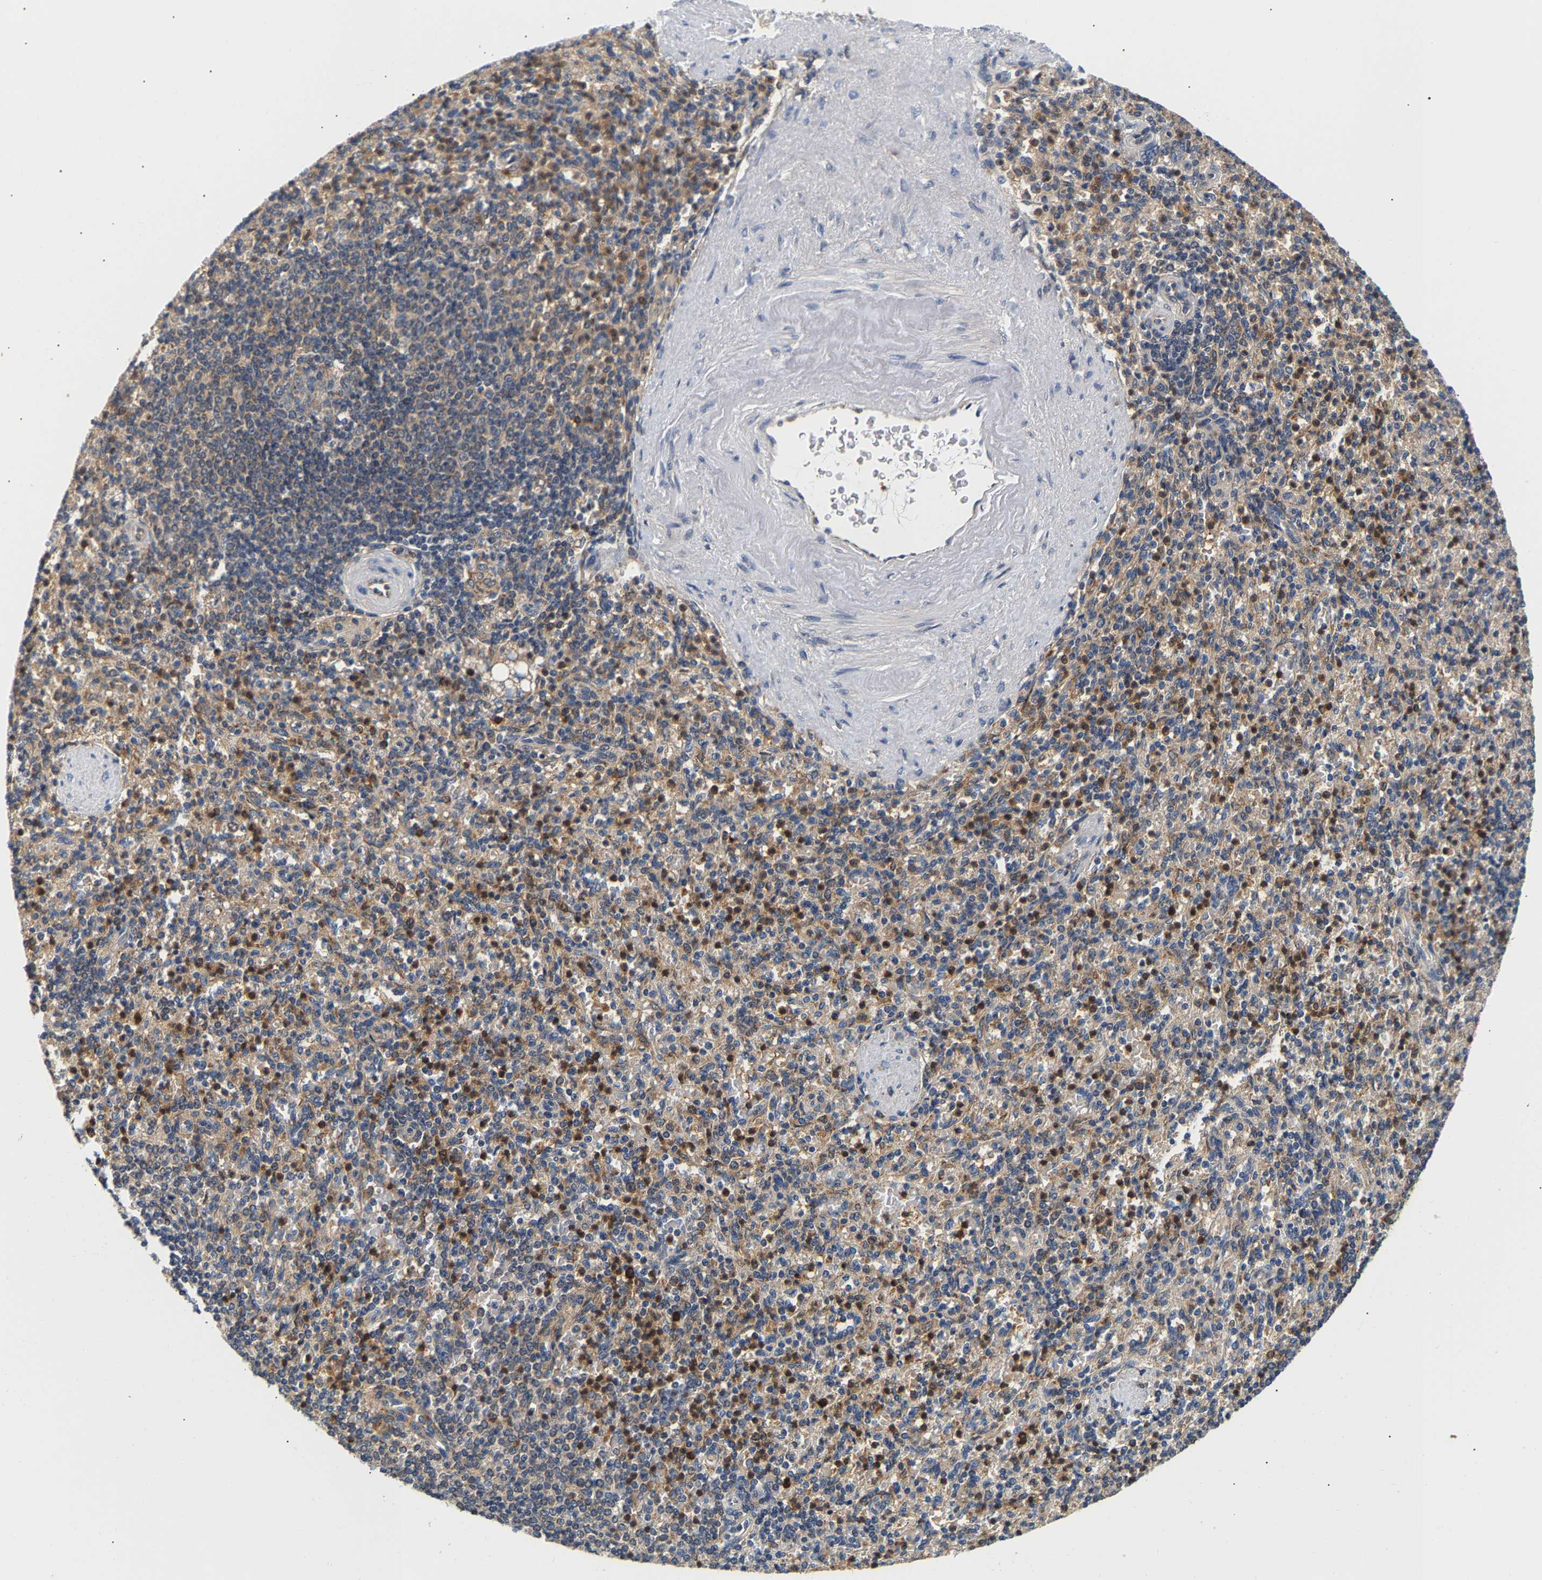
{"staining": {"intensity": "moderate", "quantity": "25%-75%", "location": "cytoplasmic/membranous"}, "tissue": "spleen", "cell_type": "Cells in red pulp", "image_type": "normal", "snomed": [{"axis": "morphology", "description": "Normal tissue, NOS"}, {"axis": "topography", "description": "Spleen"}], "caption": "Immunohistochemistry (DAB (3,3'-diaminobenzidine)) staining of normal spleen reveals moderate cytoplasmic/membranous protein positivity in about 25%-75% of cells in red pulp.", "gene": "PPID", "patient": {"sex": "female", "age": 74}}